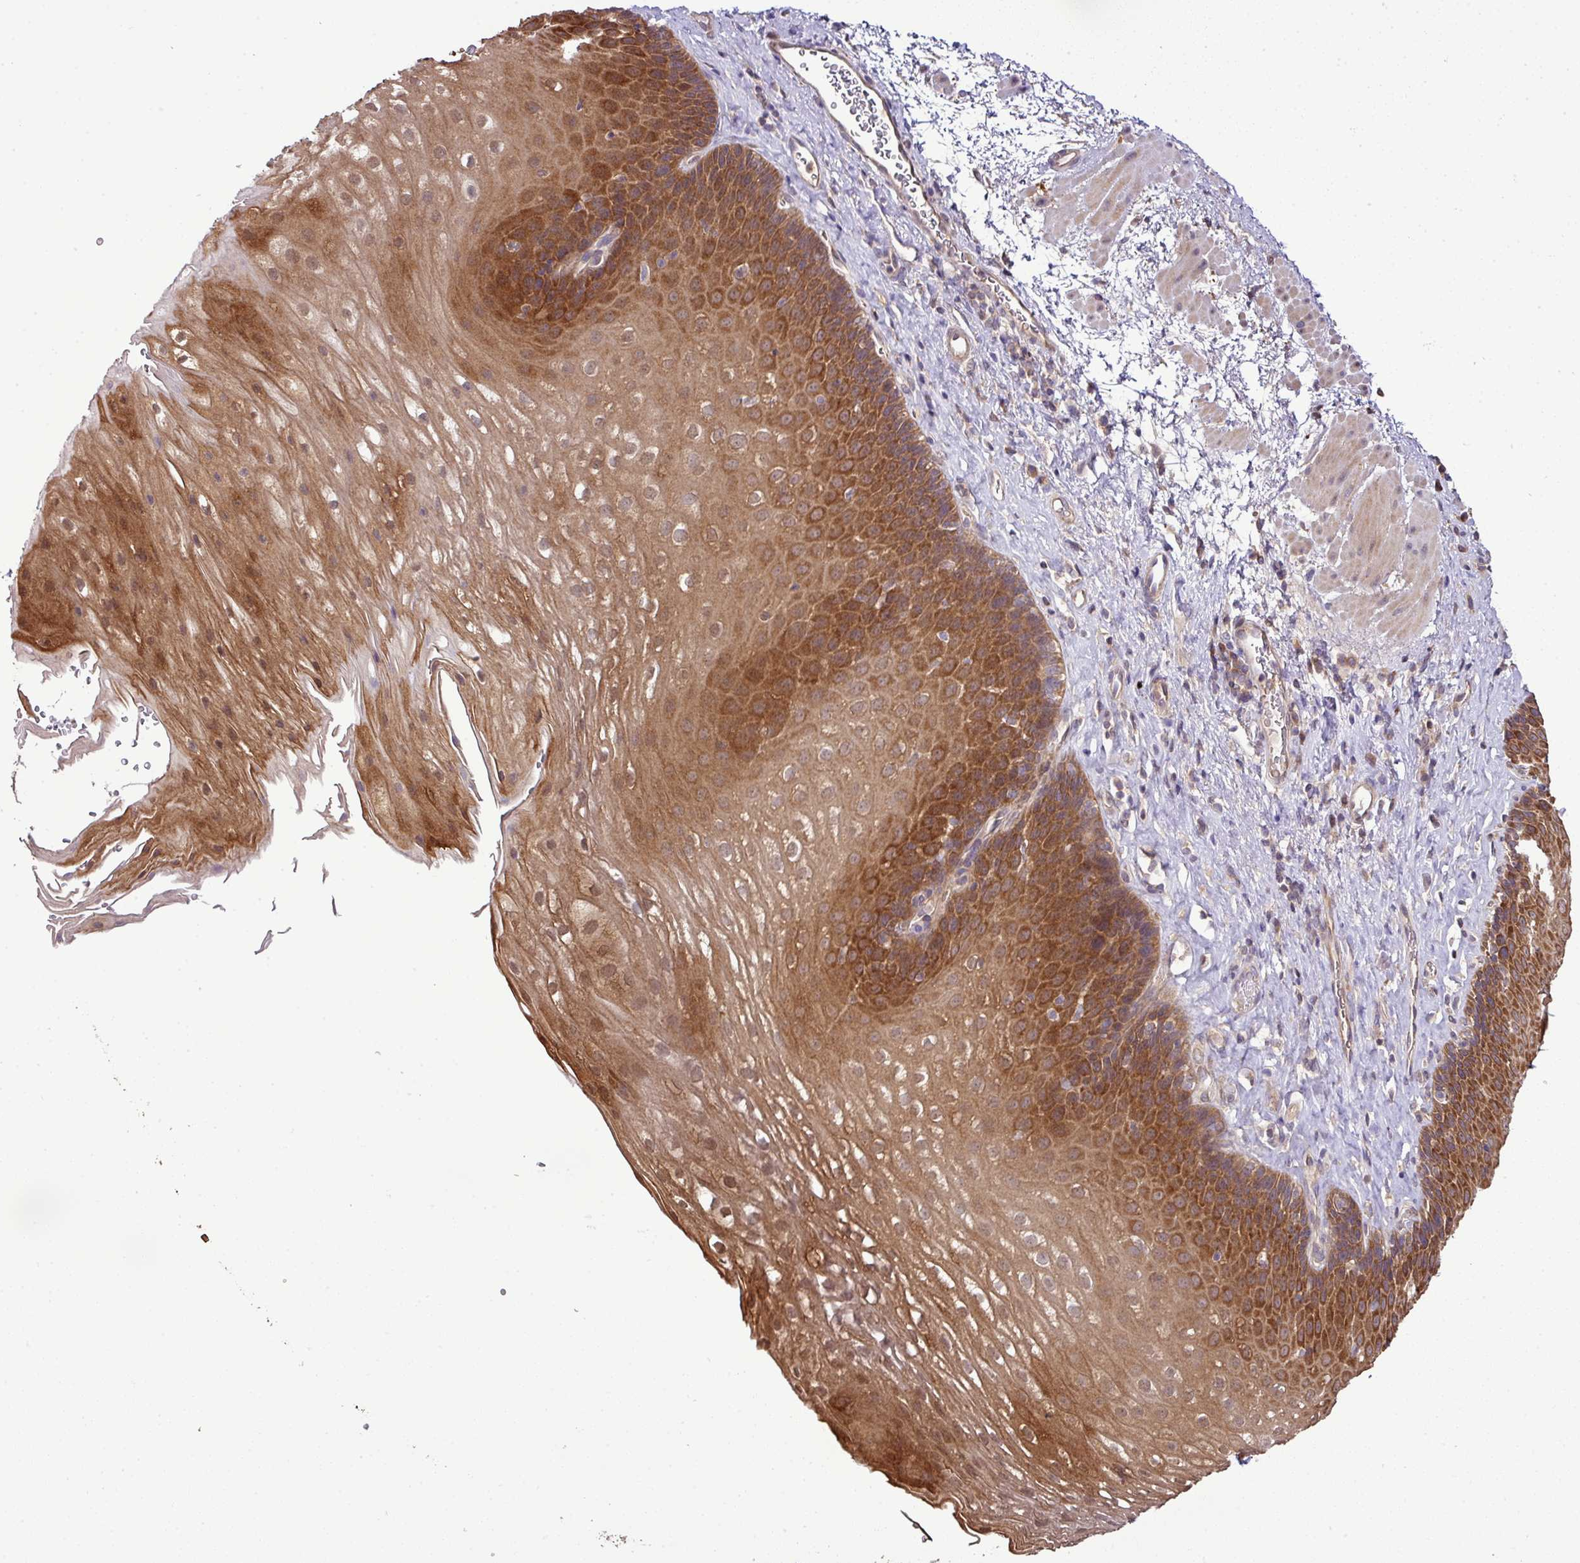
{"staining": {"intensity": "strong", "quantity": "25%-75%", "location": "cytoplasmic/membranous"}, "tissue": "esophagus", "cell_type": "Squamous epithelial cells", "image_type": "normal", "snomed": [{"axis": "morphology", "description": "Normal tissue, NOS"}, {"axis": "topography", "description": "Esophagus"}], "caption": "This is a micrograph of IHC staining of benign esophagus, which shows strong expression in the cytoplasmic/membranous of squamous epithelial cells.", "gene": "TMEM107", "patient": {"sex": "female", "age": 66}}